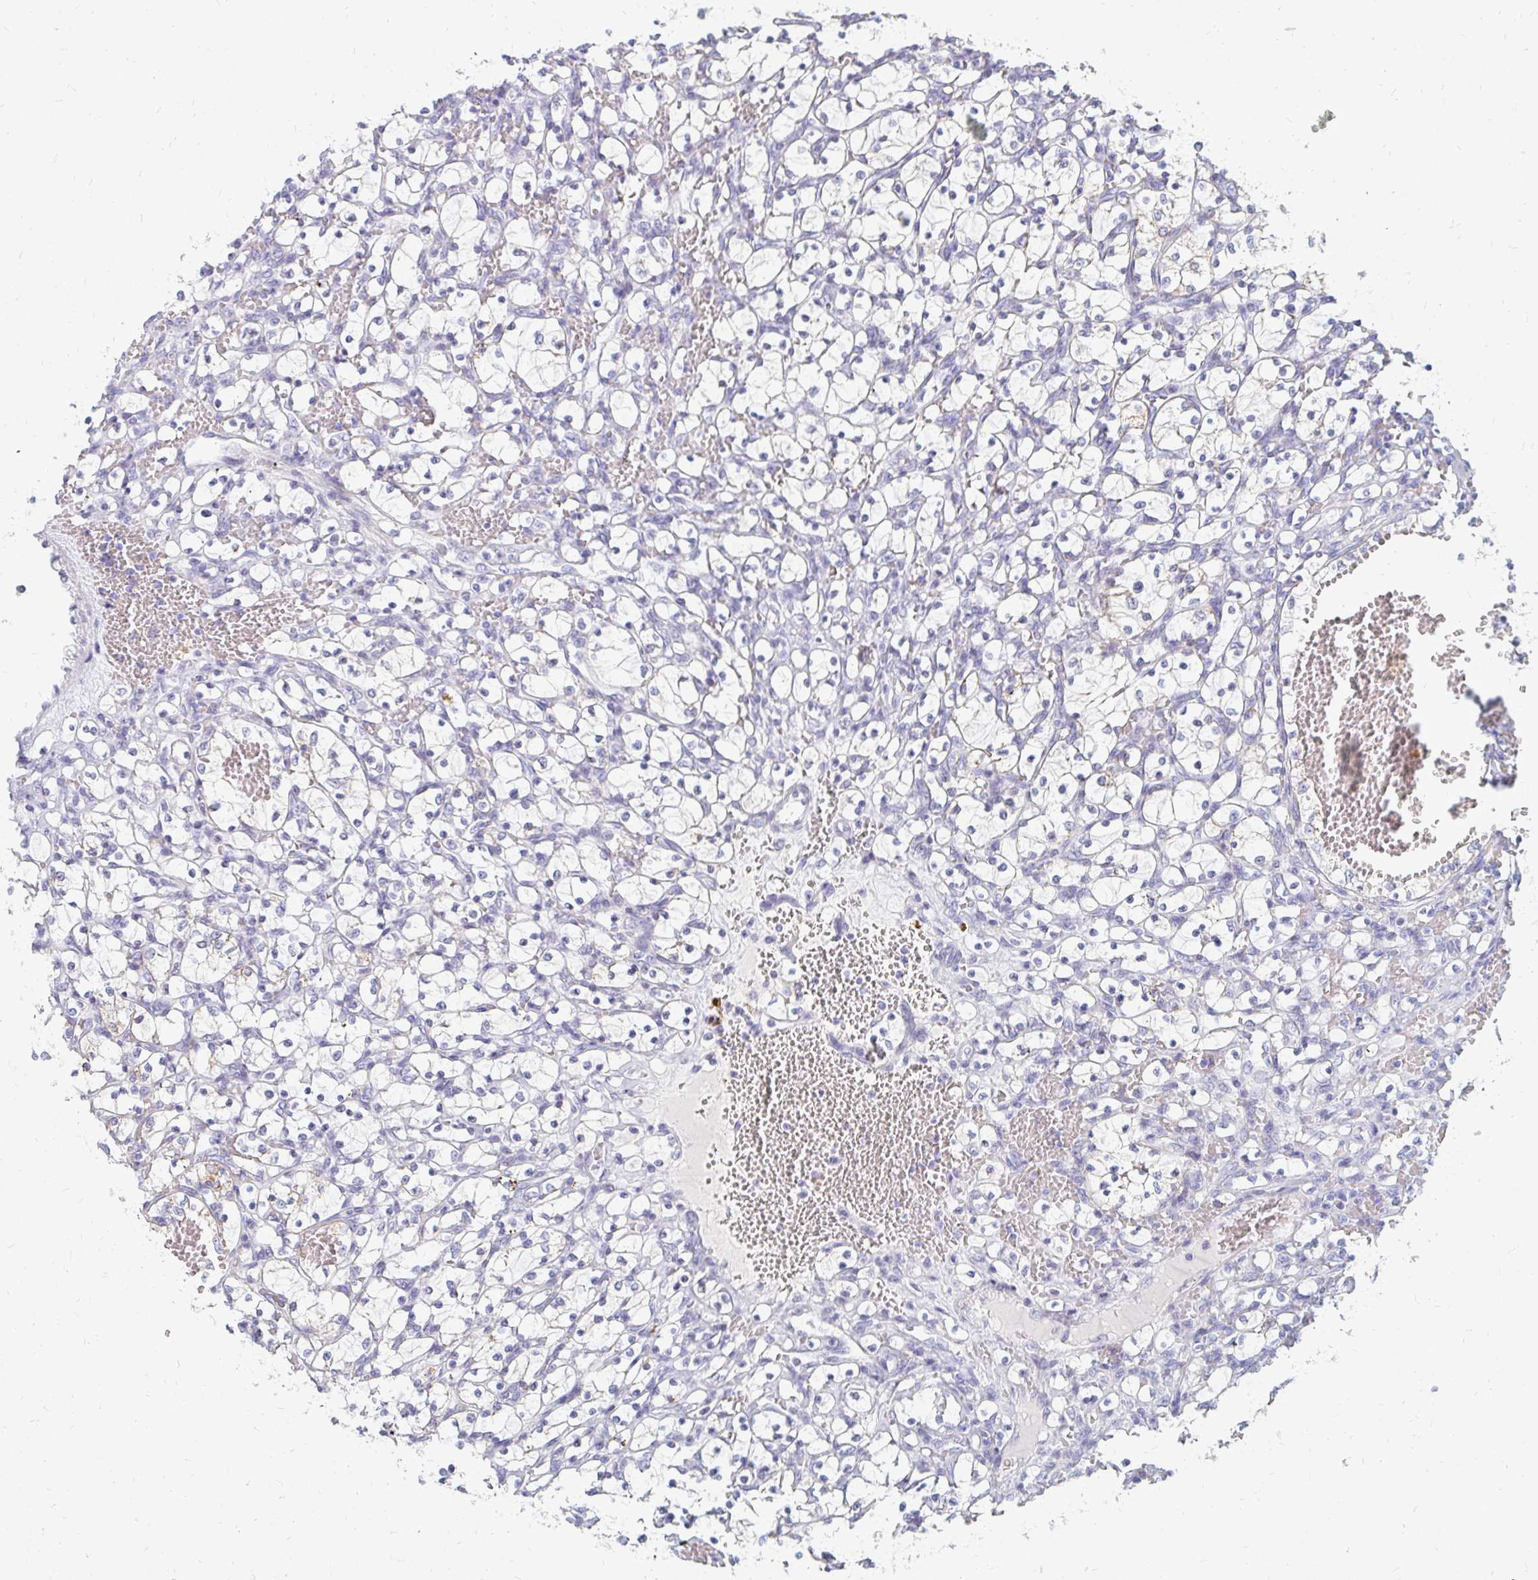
{"staining": {"intensity": "negative", "quantity": "none", "location": "none"}, "tissue": "renal cancer", "cell_type": "Tumor cells", "image_type": "cancer", "snomed": [{"axis": "morphology", "description": "Adenocarcinoma, NOS"}, {"axis": "topography", "description": "Kidney"}], "caption": "The immunohistochemistry (IHC) micrograph has no significant positivity in tumor cells of adenocarcinoma (renal) tissue.", "gene": "OR10V1", "patient": {"sex": "female", "age": 69}}